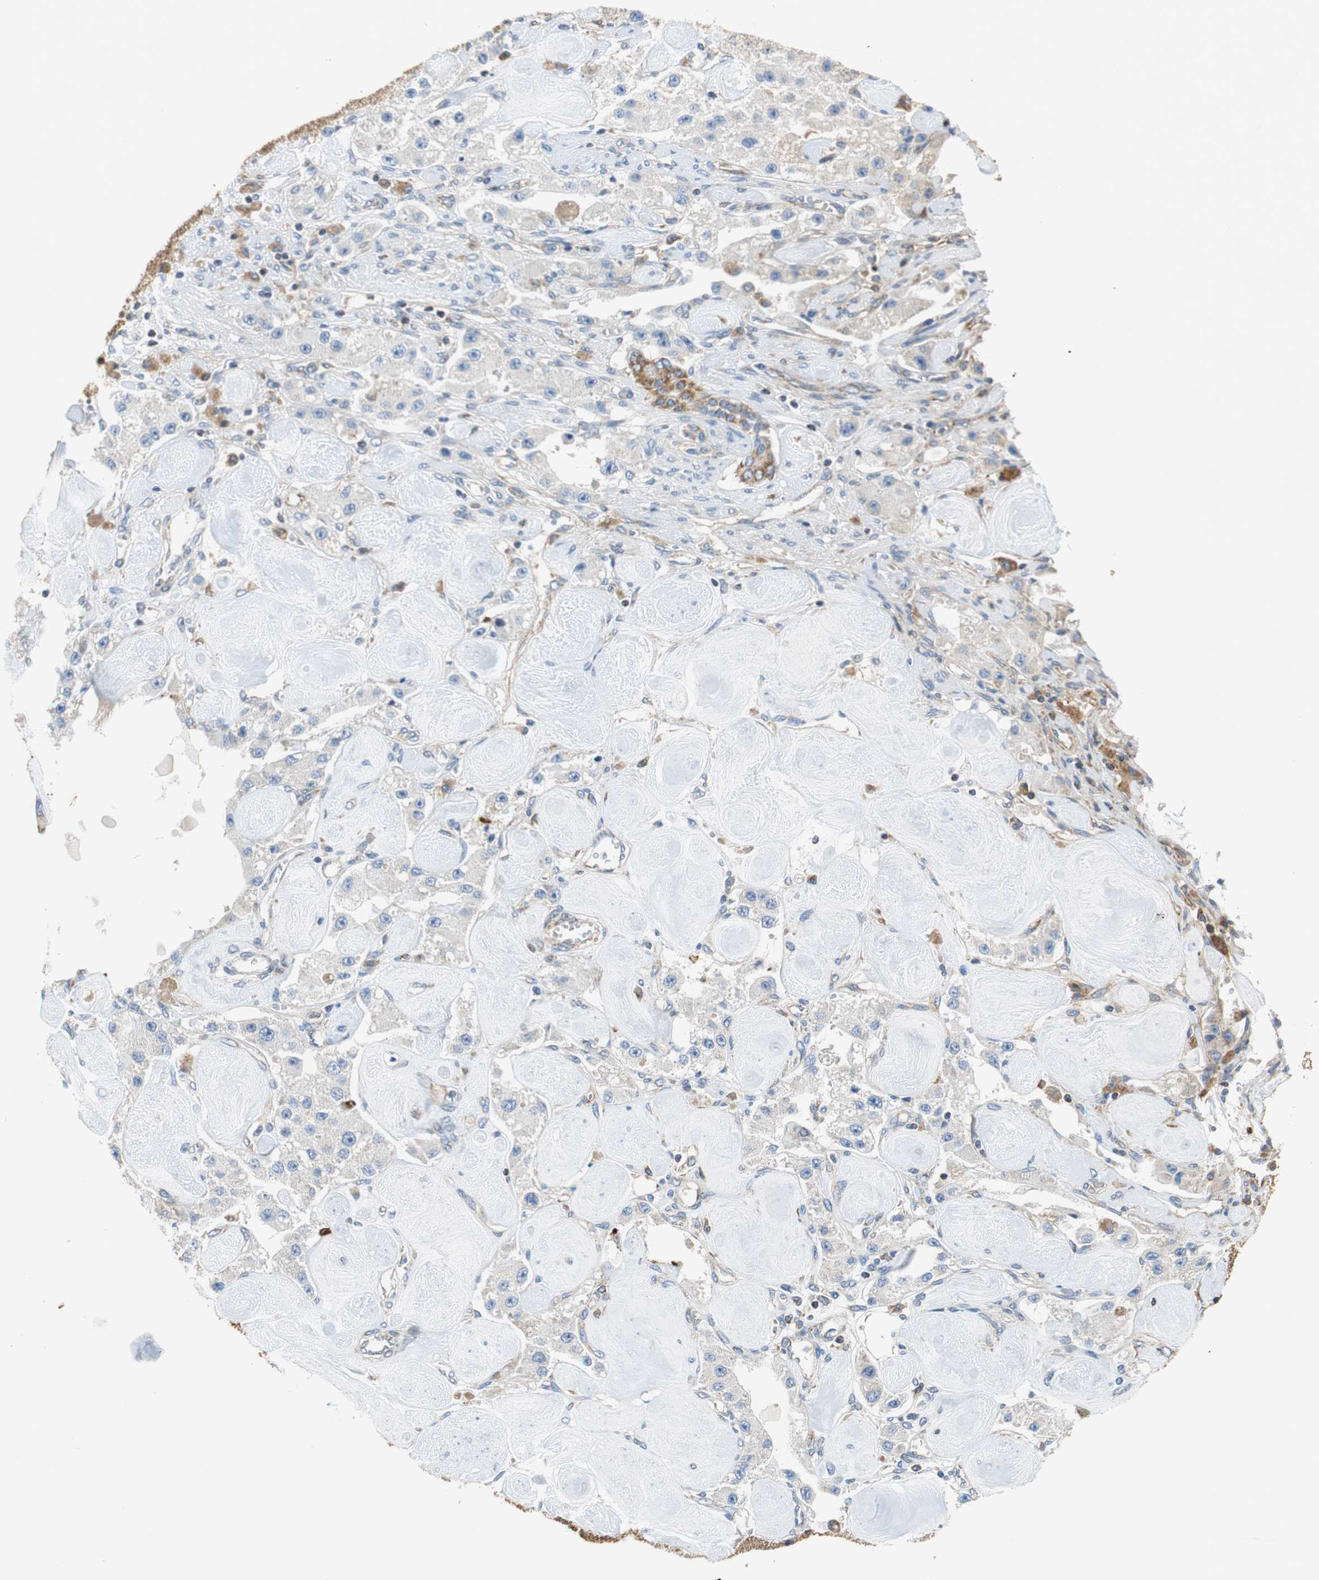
{"staining": {"intensity": "weak", "quantity": "<25%", "location": "cytoplasmic/membranous"}, "tissue": "carcinoid", "cell_type": "Tumor cells", "image_type": "cancer", "snomed": [{"axis": "morphology", "description": "Carcinoid, malignant, NOS"}, {"axis": "topography", "description": "Pancreas"}], "caption": "Immunohistochemistry (IHC) photomicrograph of carcinoid (malignant) stained for a protein (brown), which demonstrates no staining in tumor cells.", "gene": "GSTK1", "patient": {"sex": "male", "age": 41}}